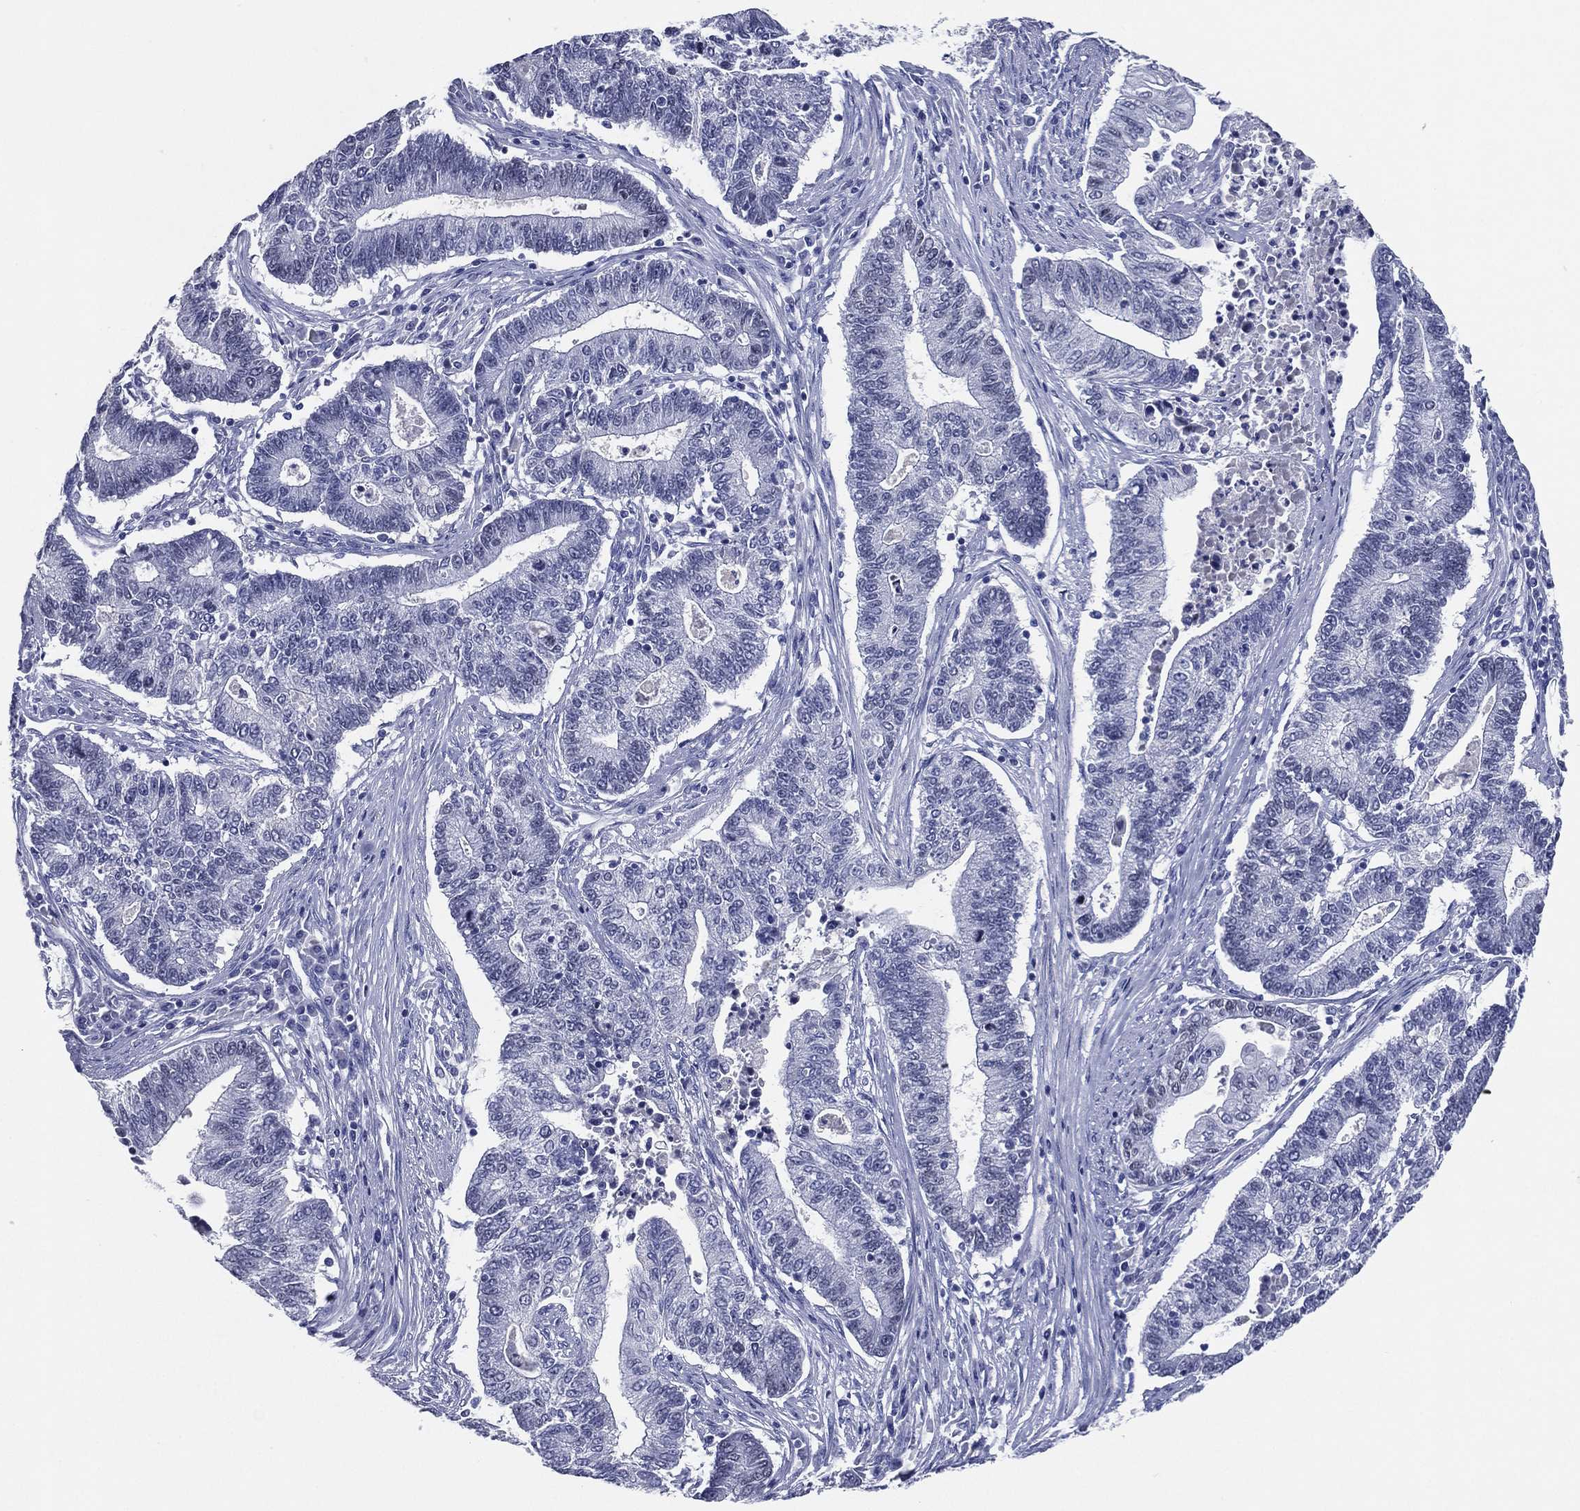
{"staining": {"intensity": "negative", "quantity": "none", "location": "none"}, "tissue": "endometrial cancer", "cell_type": "Tumor cells", "image_type": "cancer", "snomed": [{"axis": "morphology", "description": "Adenocarcinoma, NOS"}, {"axis": "topography", "description": "Uterus"}, {"axis": "topography", "description": "Endometrium"}], "caption": "This is a image of immunohistochemistry (IHC) staining of endometrial cancer (adenocarcinoma), which shows no positivity in tumor cells. (Stains: DAB (3,3'-diaminobenzidine) IHC with hematoxylin counter stain, Microscopy: brightfield microscopy at high magnification).", "gene": "TFAP2A", "patient": {"sex": "female", "age": 54}}